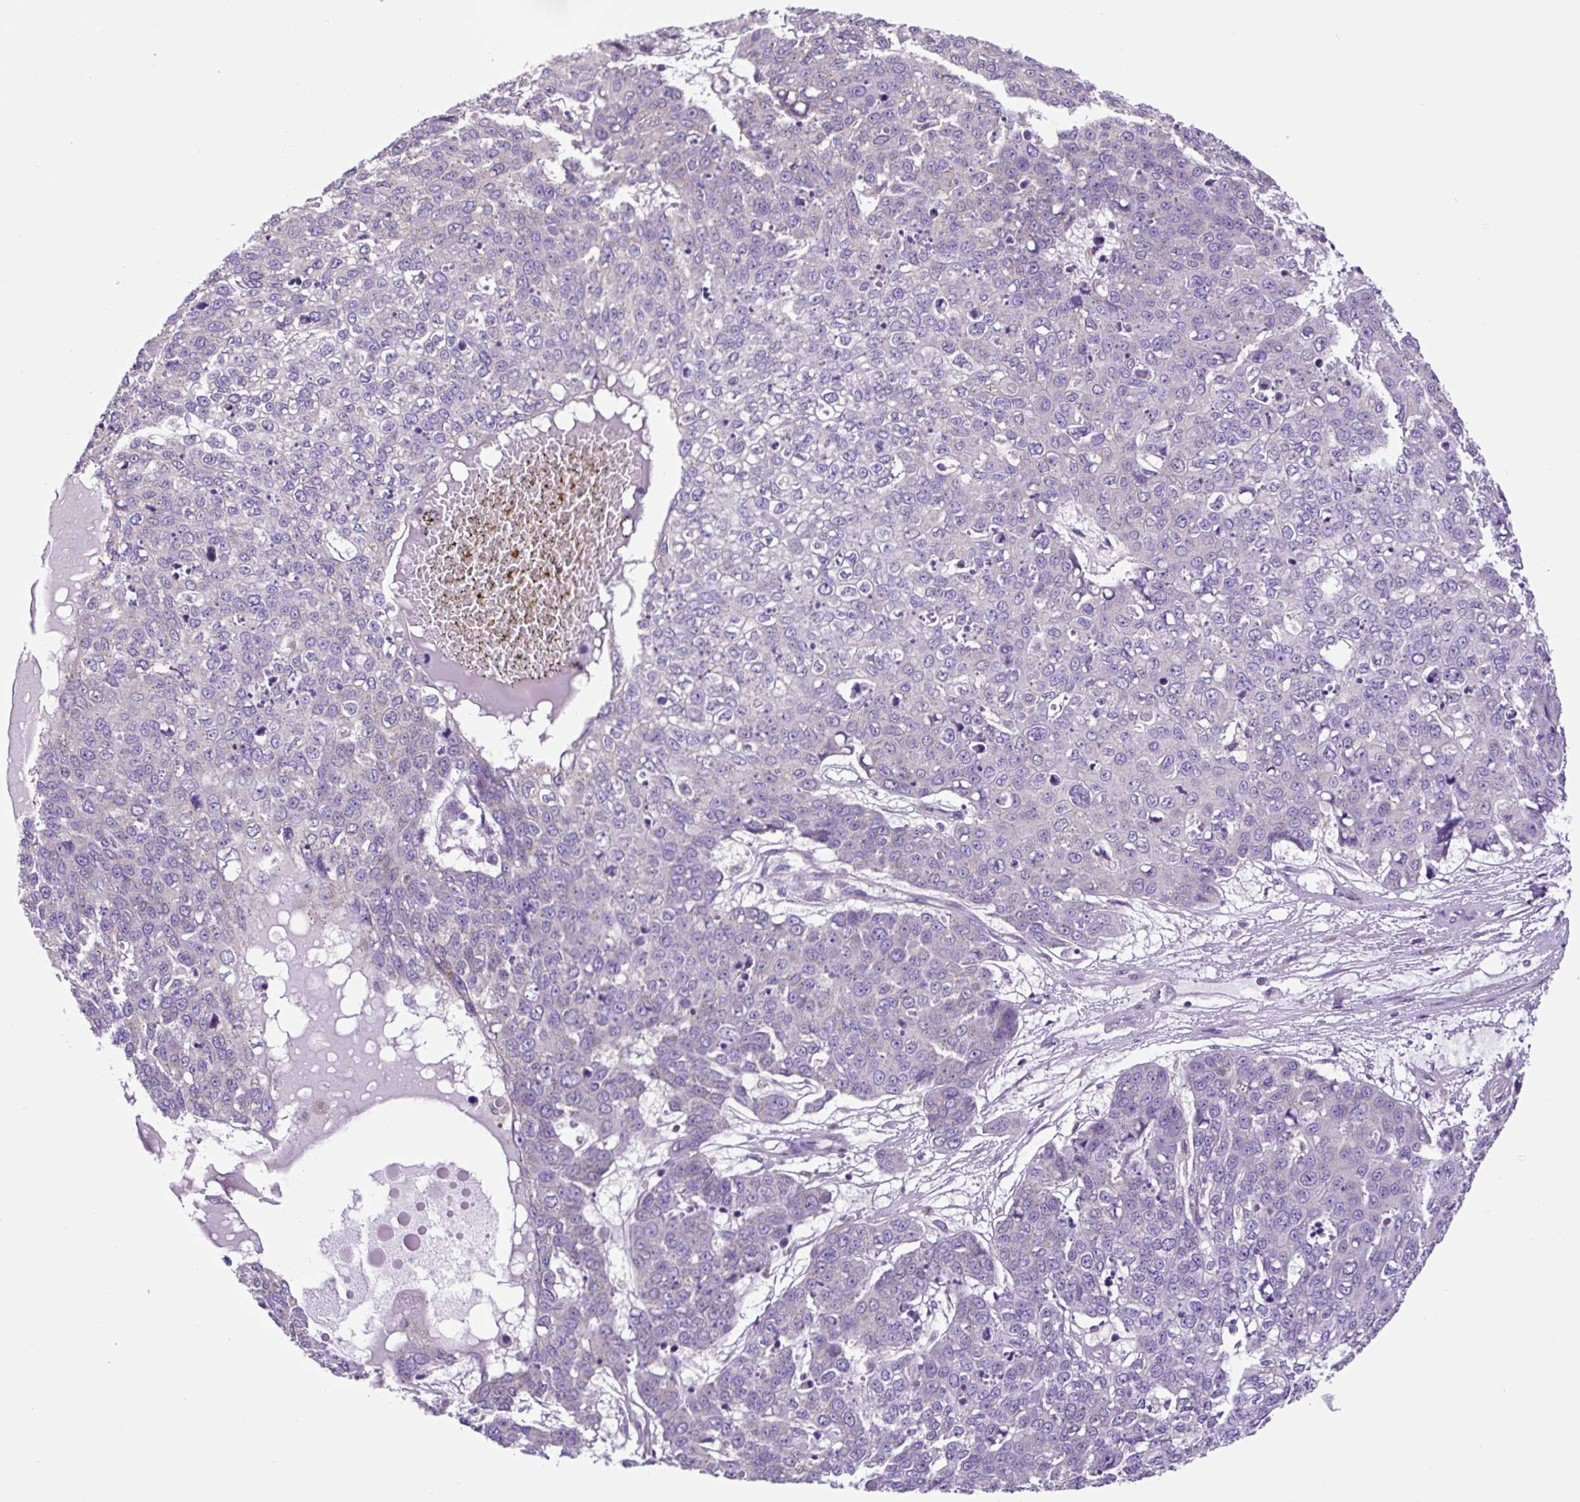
{"staining": {"intensity": "negative", "quantity": "none", "location": "none"}, "tissue": "skin cancer", "cell_type": "Tumor cells", "image_type": "cancer", "snomed": [{"axis": "morphology", "description": "Normal tissue, NOS"}, {"axis": "morphology", "description": "Squamous cell carcinoma, NOS"}, {"axis": "topography", "description": "Skin"}], "caption": "This is an immunohistochemistry histopathology image of squamous cell carcinoma (skin). There is no positivity in tumor cells.", "gene": "GORASP1", "patient": {"sex": "male", "age": 72}}